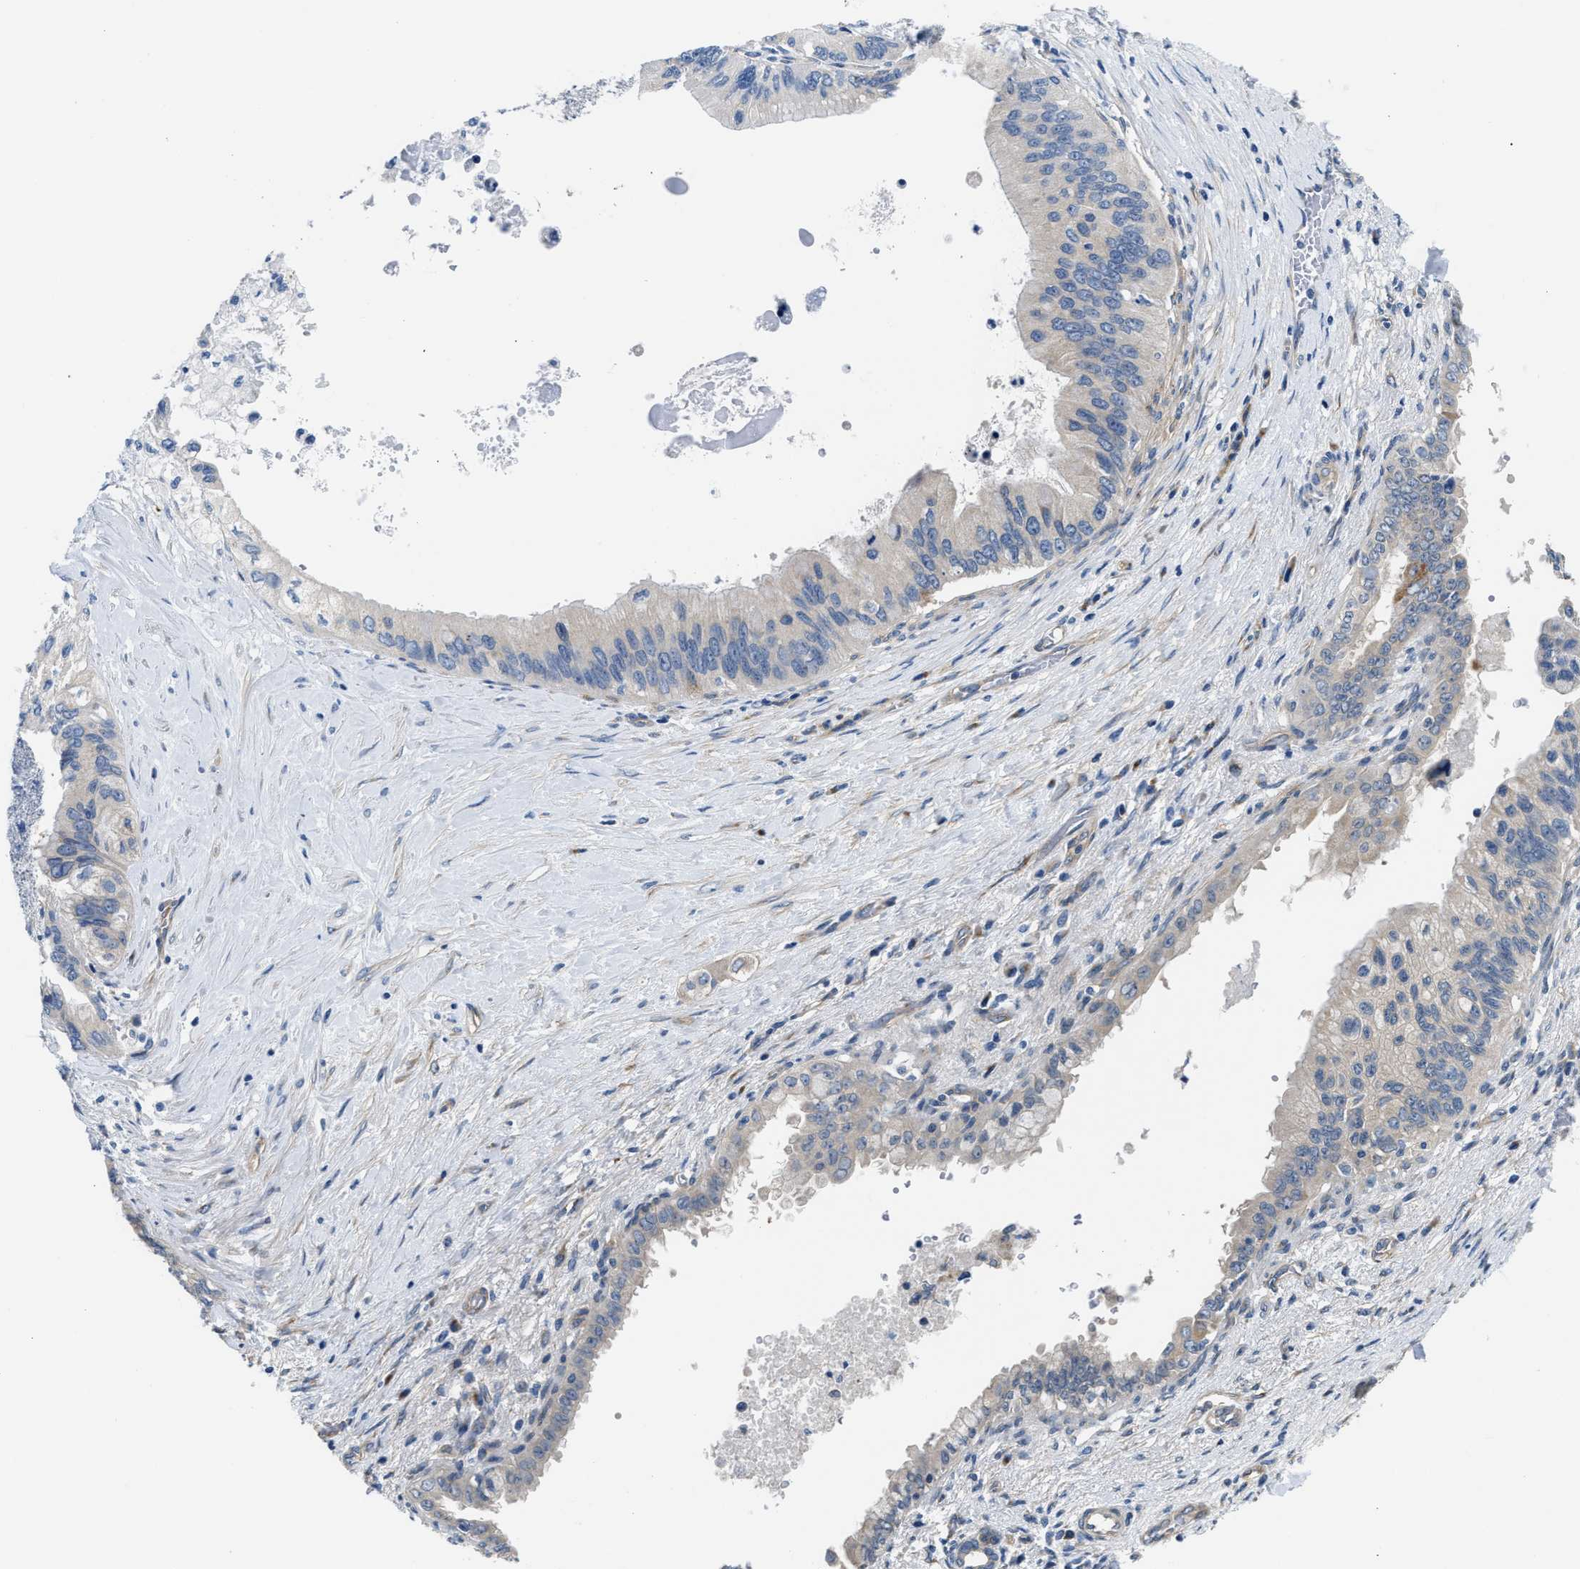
{"staining": {"intensity": "weak", "quantity": "<25%", "location": "cytoplasmic/membranous"}, "tissue": "pancreatic cancer", "cell_type": "Tumor cells", "image_type": "cancer", "snomed": [{"axis": "morphology", "description": "Adenocarcinoma, NOS"}, {"axis": "topography", "description": "Pancreas"}], "caption": "Tumor cells show no significant protein staining in pancreatic cancer. (Immunohistochemistry, brightfield microscopy, high magnification).", "gene": "PNPLA8", "patient": {"sex": "female", "age": 73}}